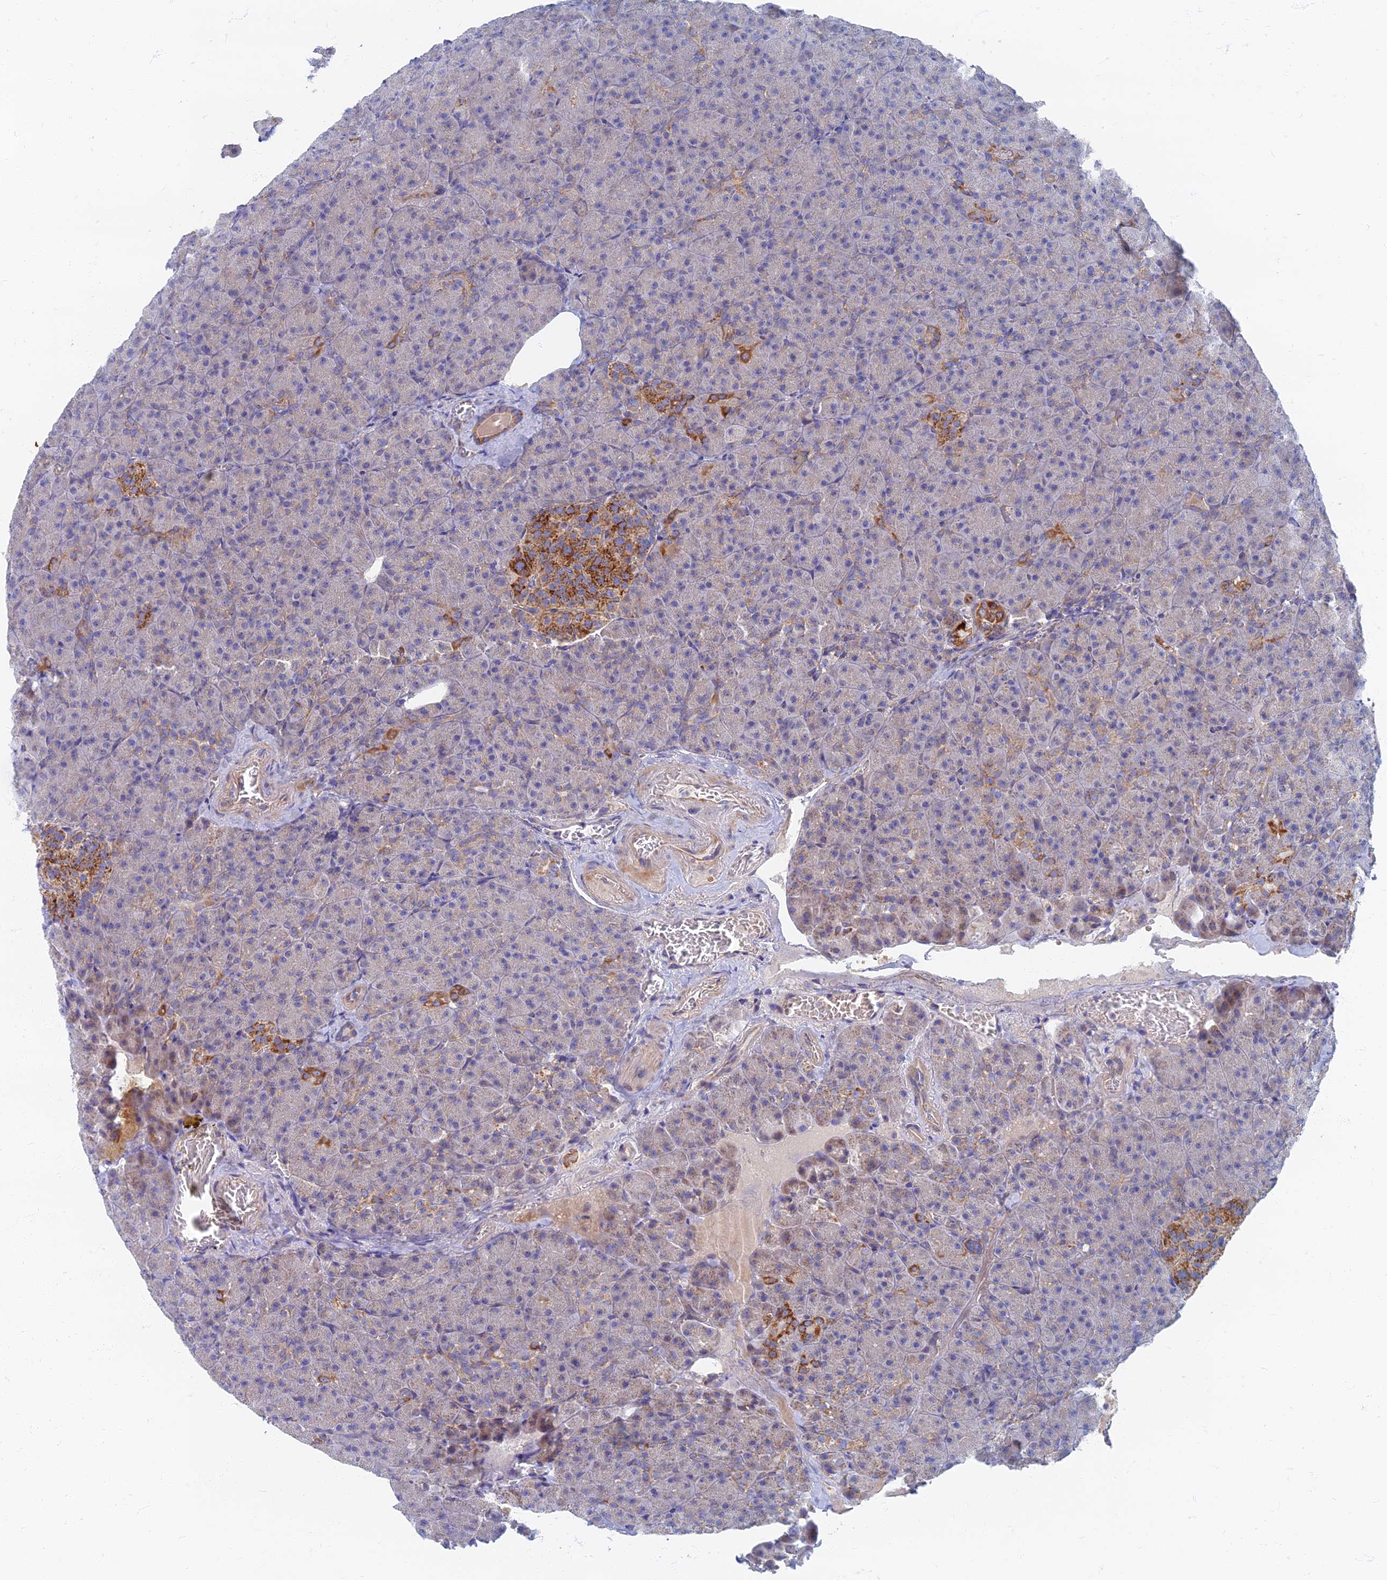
{"staining": {"intensity": "moderate", "quantity": "<25%", "location": "cytoplasmic/membranous"}, "tissue": "pancreas", "cell_type": "Exocrine glandular cells", "image_type": "normal", "snomed": [{"axis": "morphology", "description": "Normal tissue, NOS"}, {"axis": "topography", "description": "Pancreas"}], "caption": "The micrograph displays a brown stain indicating the presence of a protein in the cytoplasmic/membranous of exocrine glandular cells in pancreas.", "gene": "TMEM44", "patient": {"sex": "female", "age": 74}}